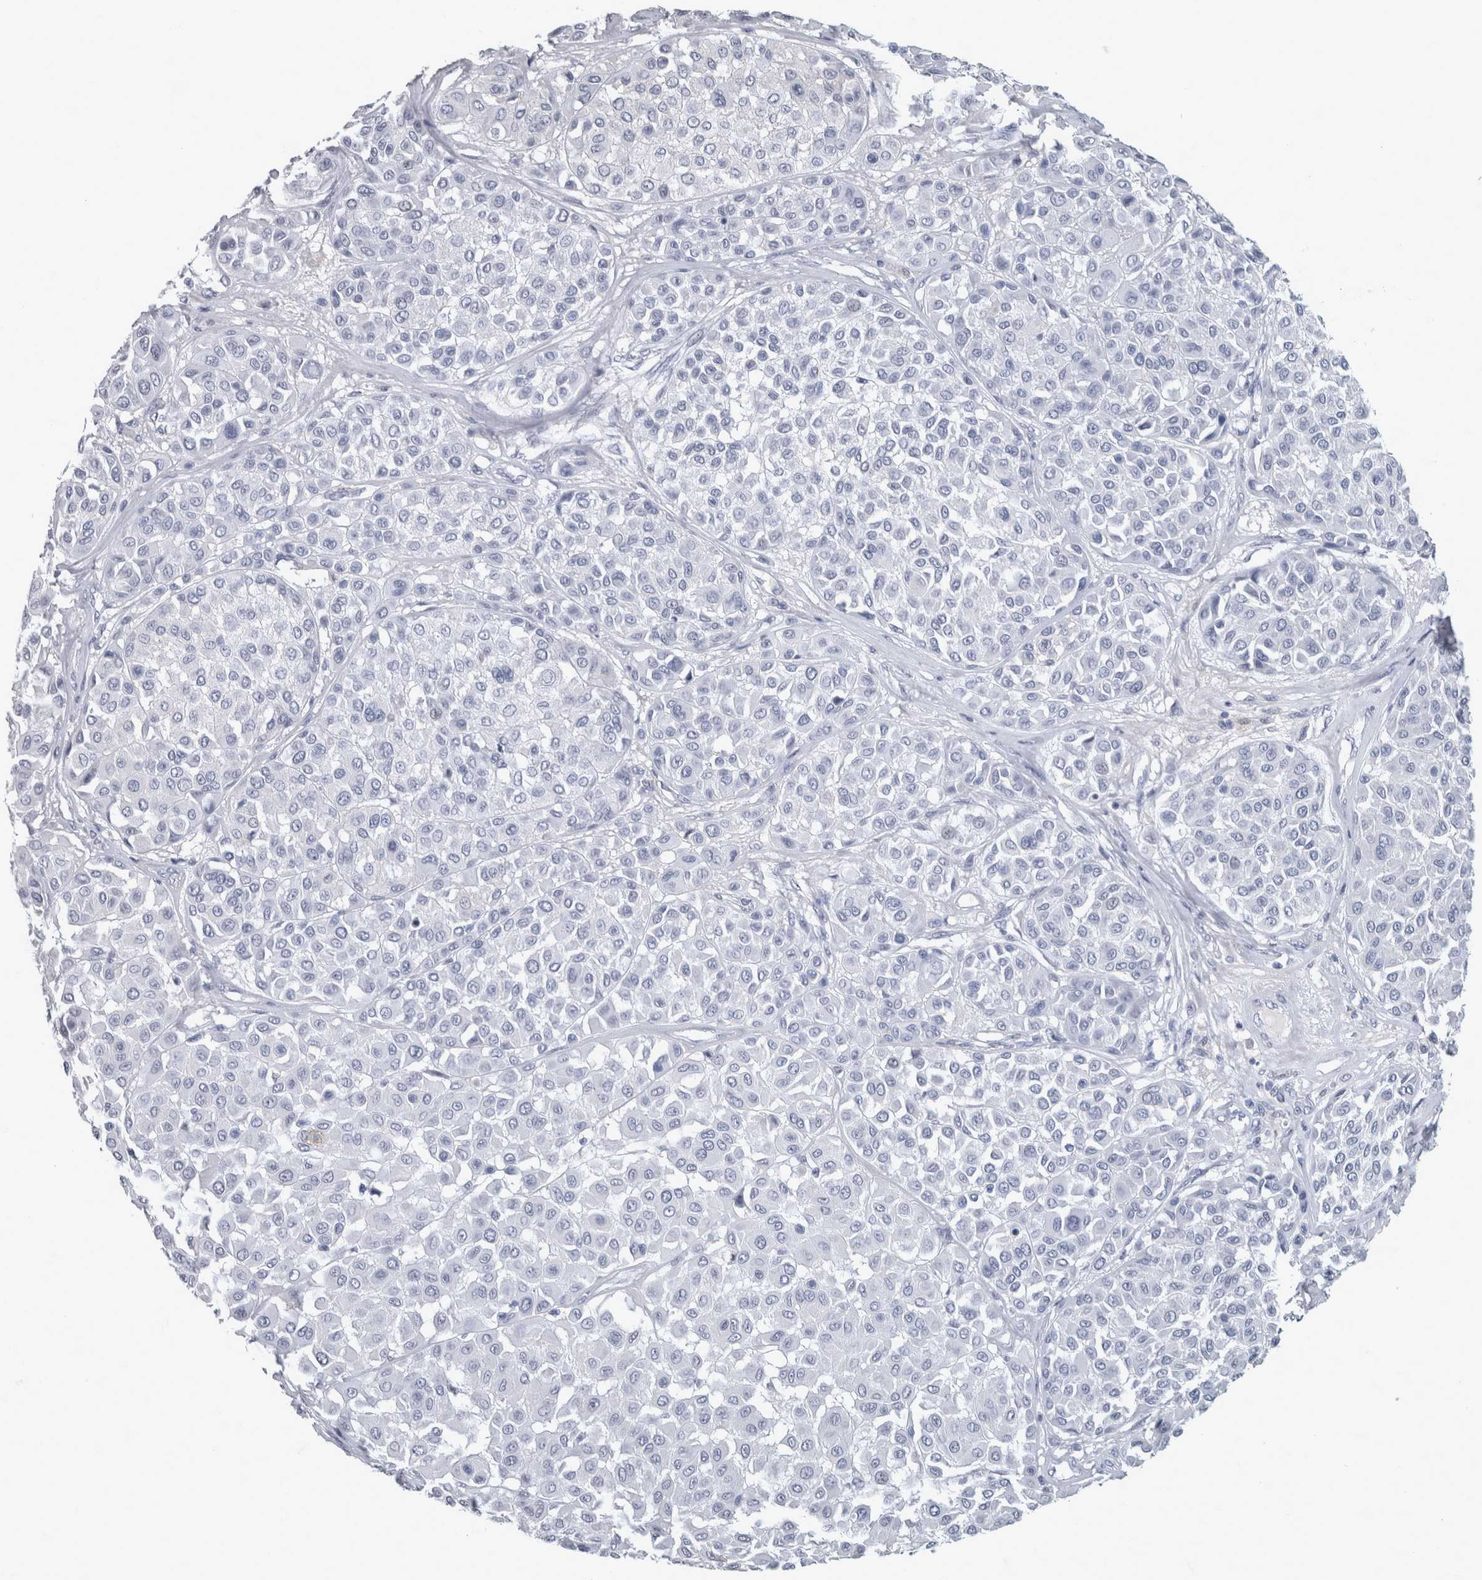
{"staining": {"intensity": "negative", "quantity": "none", "location": "none"}, "tissue": "melanoma", "cell_type": "Tumor cells", "image_type": "cancer", "snomed": [{"axis": "morphology", "description": "Malignant melanoma, Metastatic site"}, {"axis": "topography", "description": "Soft tissue"}], "caption": "Micrograph shows no protein positivity in tumor cells of malignant melanoma (metastatic site) tissue. (DAB IHC, high magnification).", "gene": "DSG2", "patient": {"sex": "male", "age": 41}}